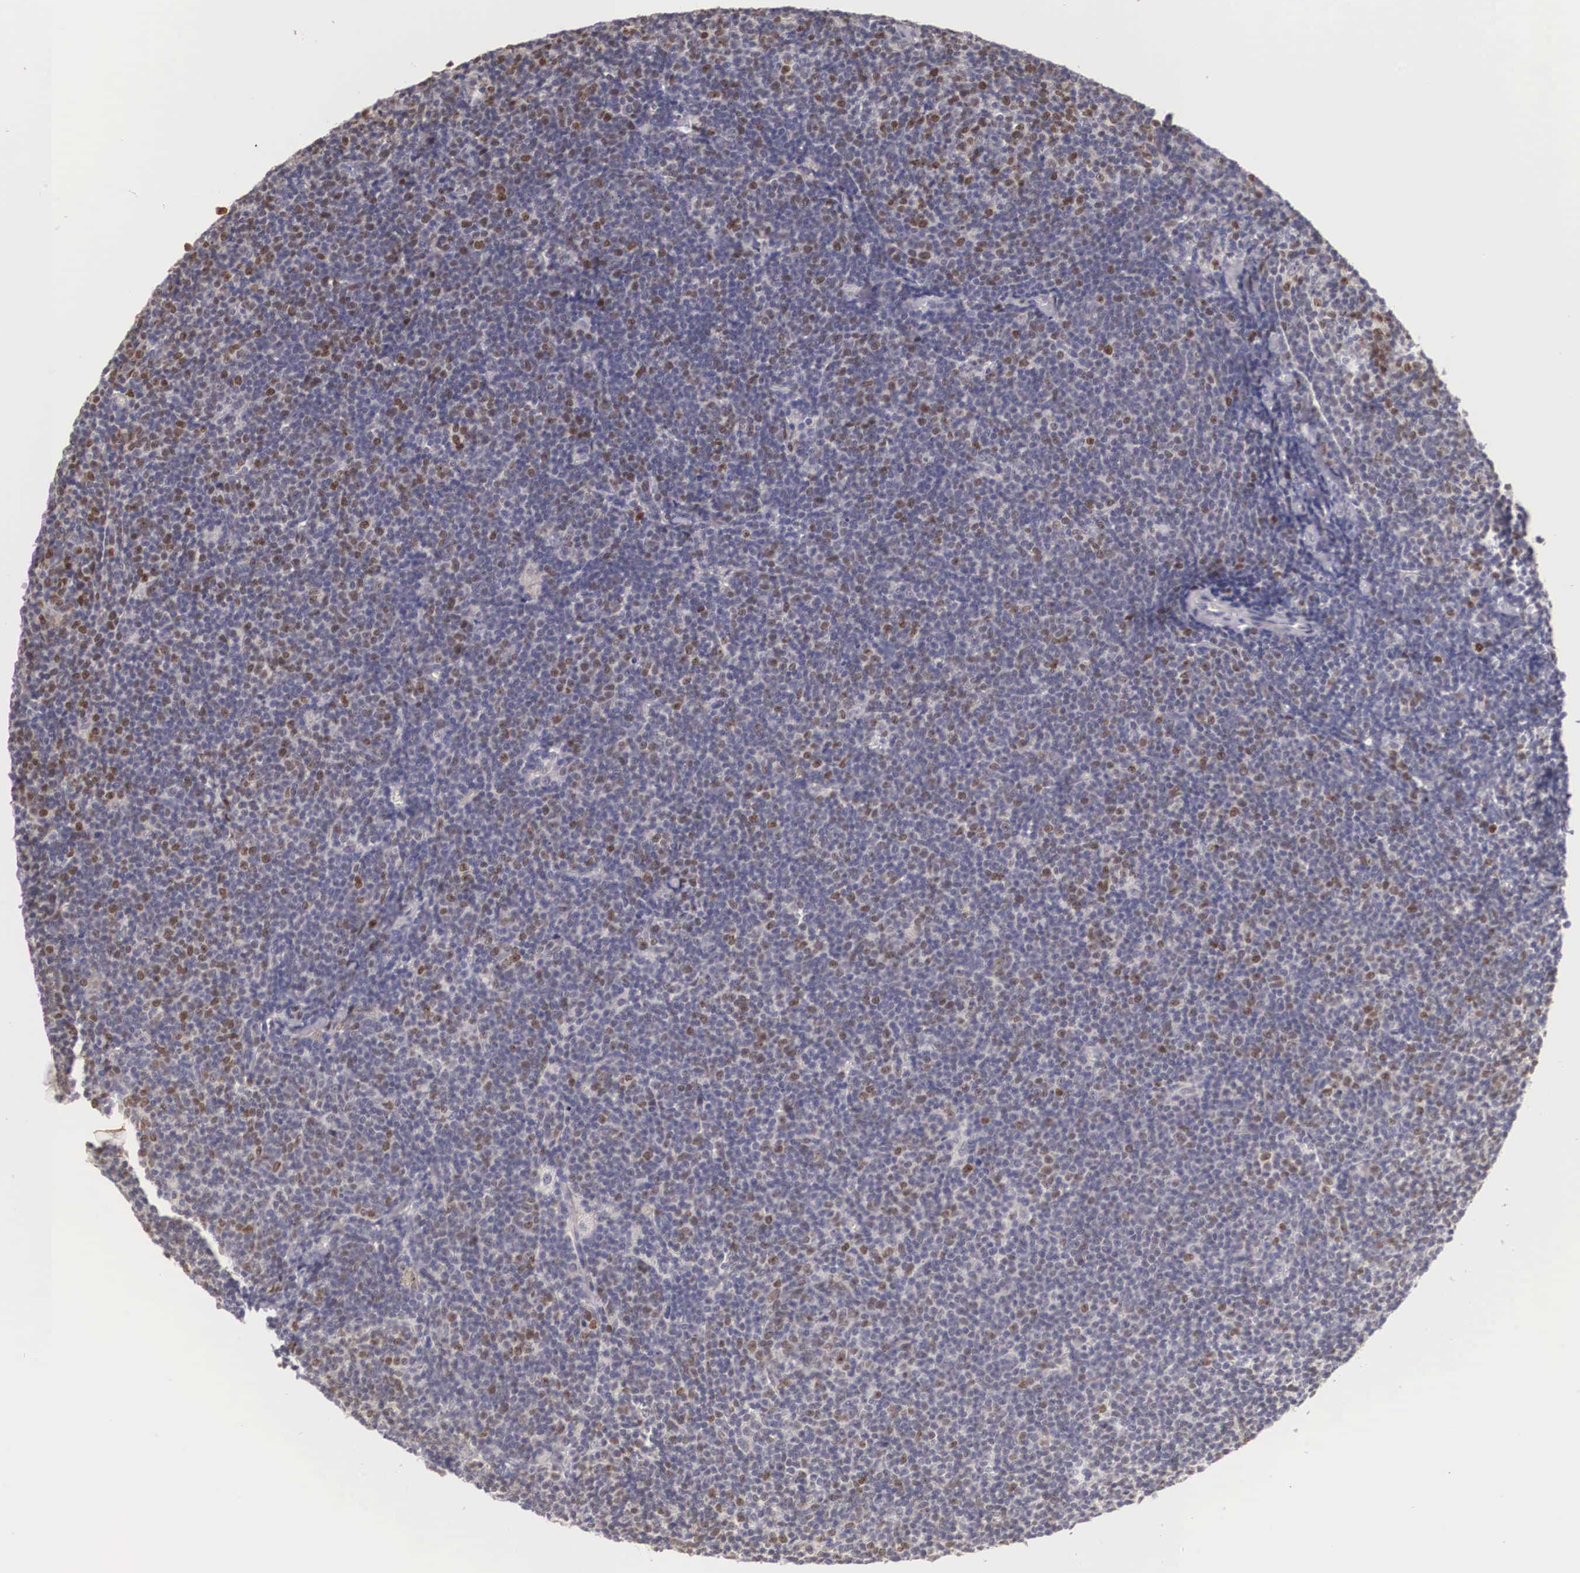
{"staining": {"intensity": "moderate", "quantity": "25%-75%", "location": "nuclear"}, "tissue": "lymphoma", "cell_type": "Tumor cells", "image_type": "cancer", "snomed": [{"axis": "morphology", "description": "Malignant lymphoma, non-Hodgkin's type, Low grade"}, {"axis": "topography", "description": "Lymph node"}], "caption": "The histopathology image exhibits staining of malignant lymphoma, non-Hodgkin's type (low-grade), revealing moderate nuclear protein staining (brown color) within tumor cells.", "gene": "ENOX2", "patient": {"sex": "male", "age": 65}}